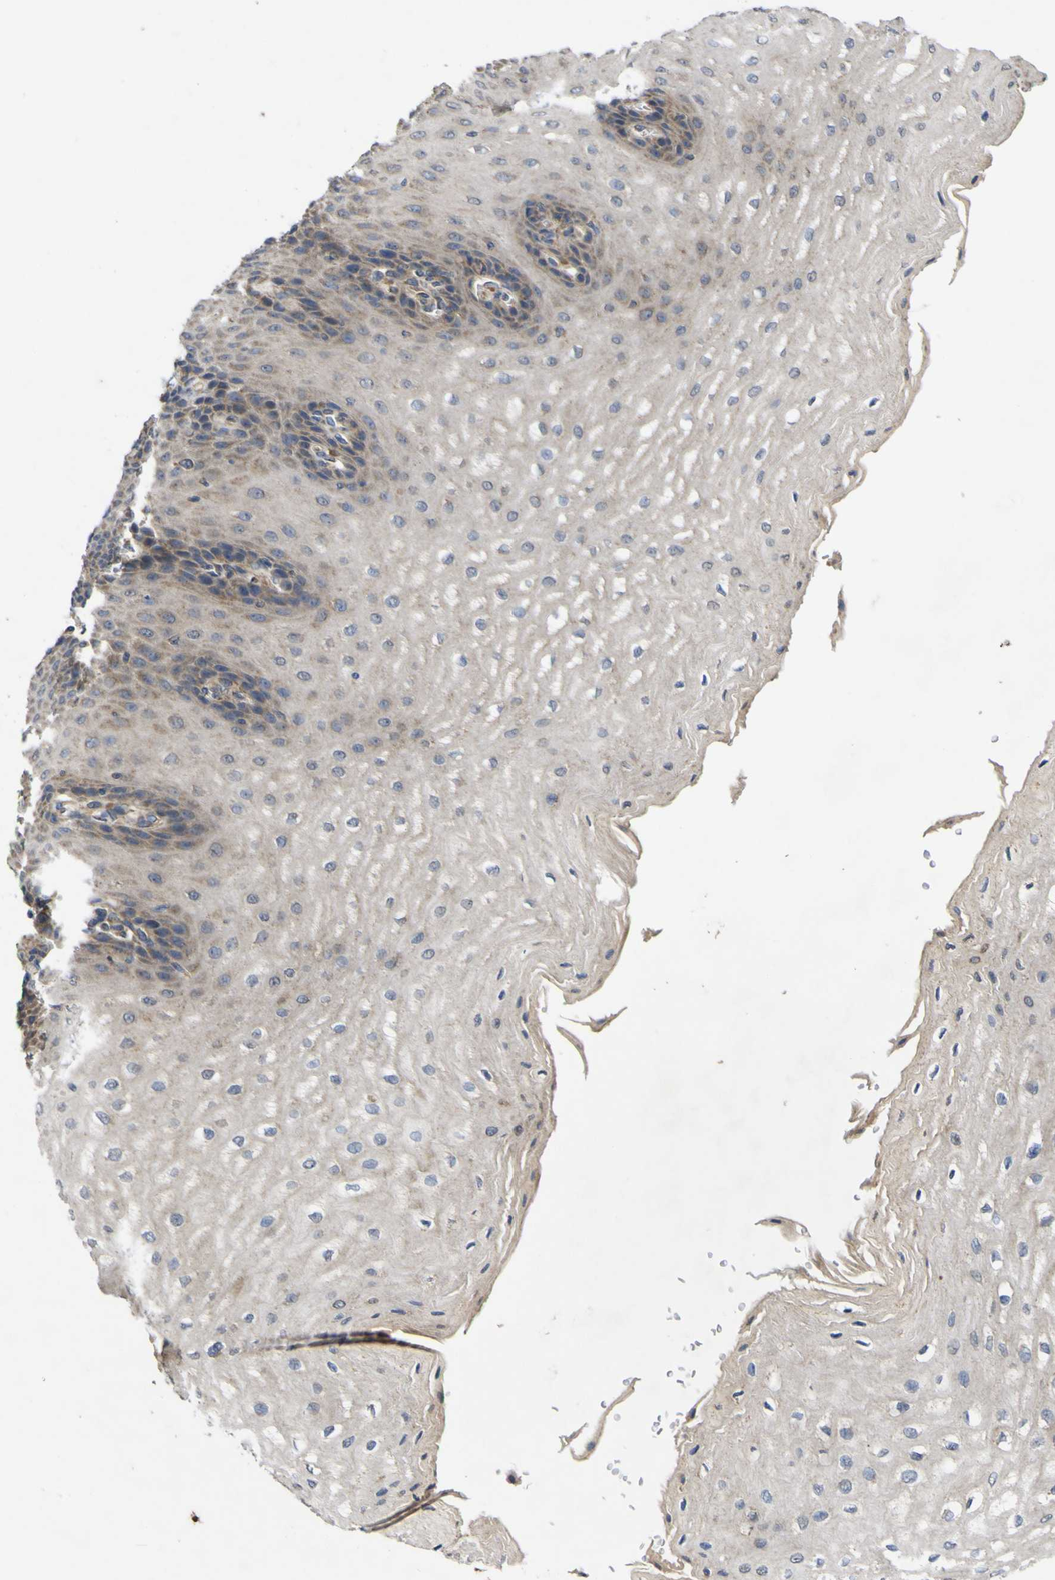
{"staining": {"intensity": "moderate", "quantity": "25%-75%", "location": "cytoplasmic/membranous"}, "tissue": "esophagus", "cell_type": "Squamous epithelial cells", "image_type": "normal", "snomed": [{"axis": "morphology", "description": "Normal tissue, NOS"}, {"axis": "topography", "description": "Esophagus"}], "caption": "An image of esophagus stained for a protein reveals moderate cytoplasmic/membranous brown staining in squamous epithelial cells.", "gene": "IRAK2", "patient": {"sex": "male", "age": 54}}